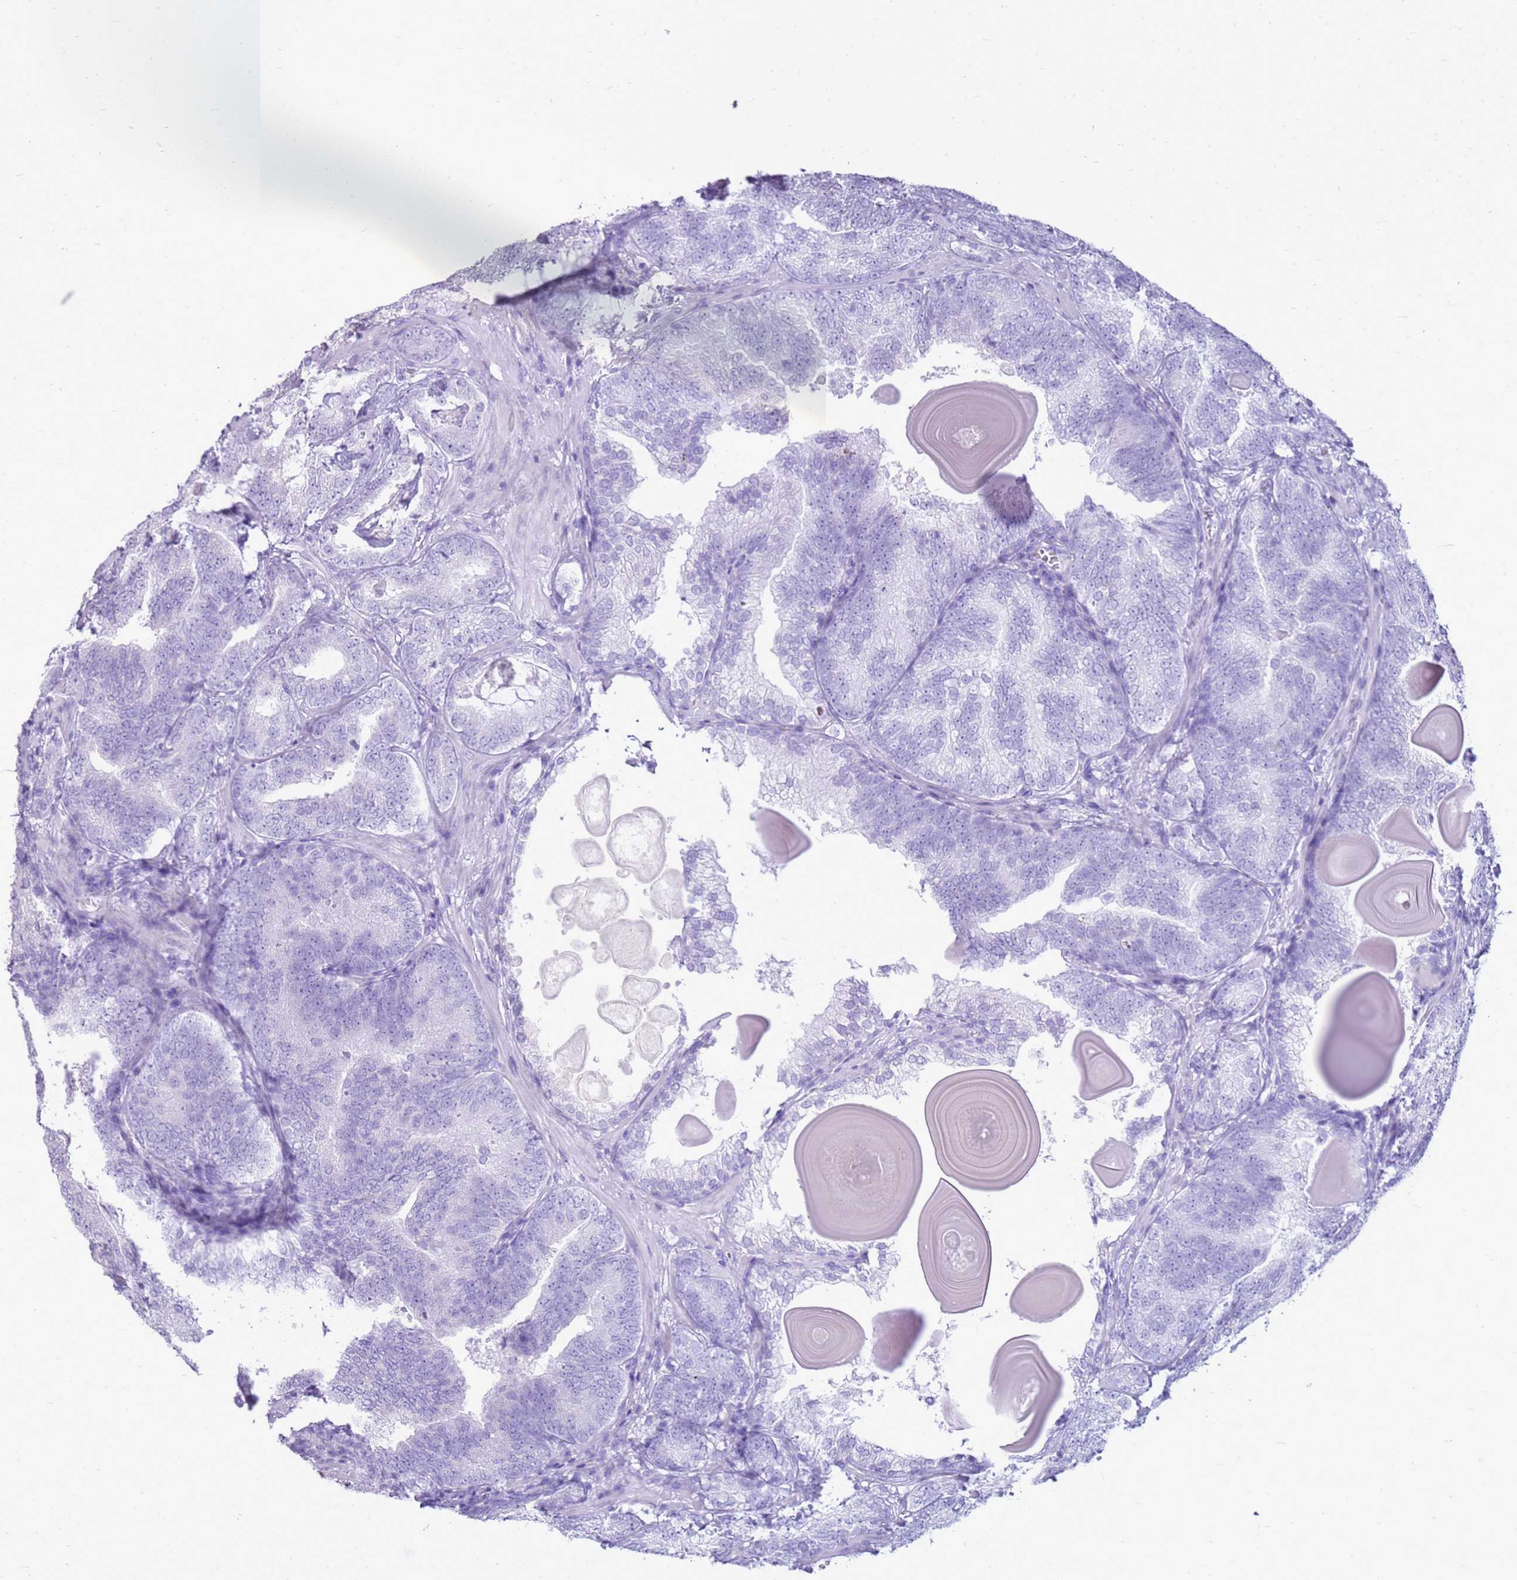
{"staining": {"intensity": "negative", "quantity": "none", "location": "none"}, "tissue": "prostate cancer", "cell_type": "Tumor cells", "image_type": "cancer", "snomed": [{"axis": "morphology", "description": "Adenocarcinoma, High grade"}, {"axis": "topography", "description": "Prostate"}], "caption": "DAB immunohistochemical staining of human prostate adenocarcinoma (high-grade) exhibits no significant positivity in tumor cells.", "gene": "CA8", "patient": {"sex": "male", "age": 66}}